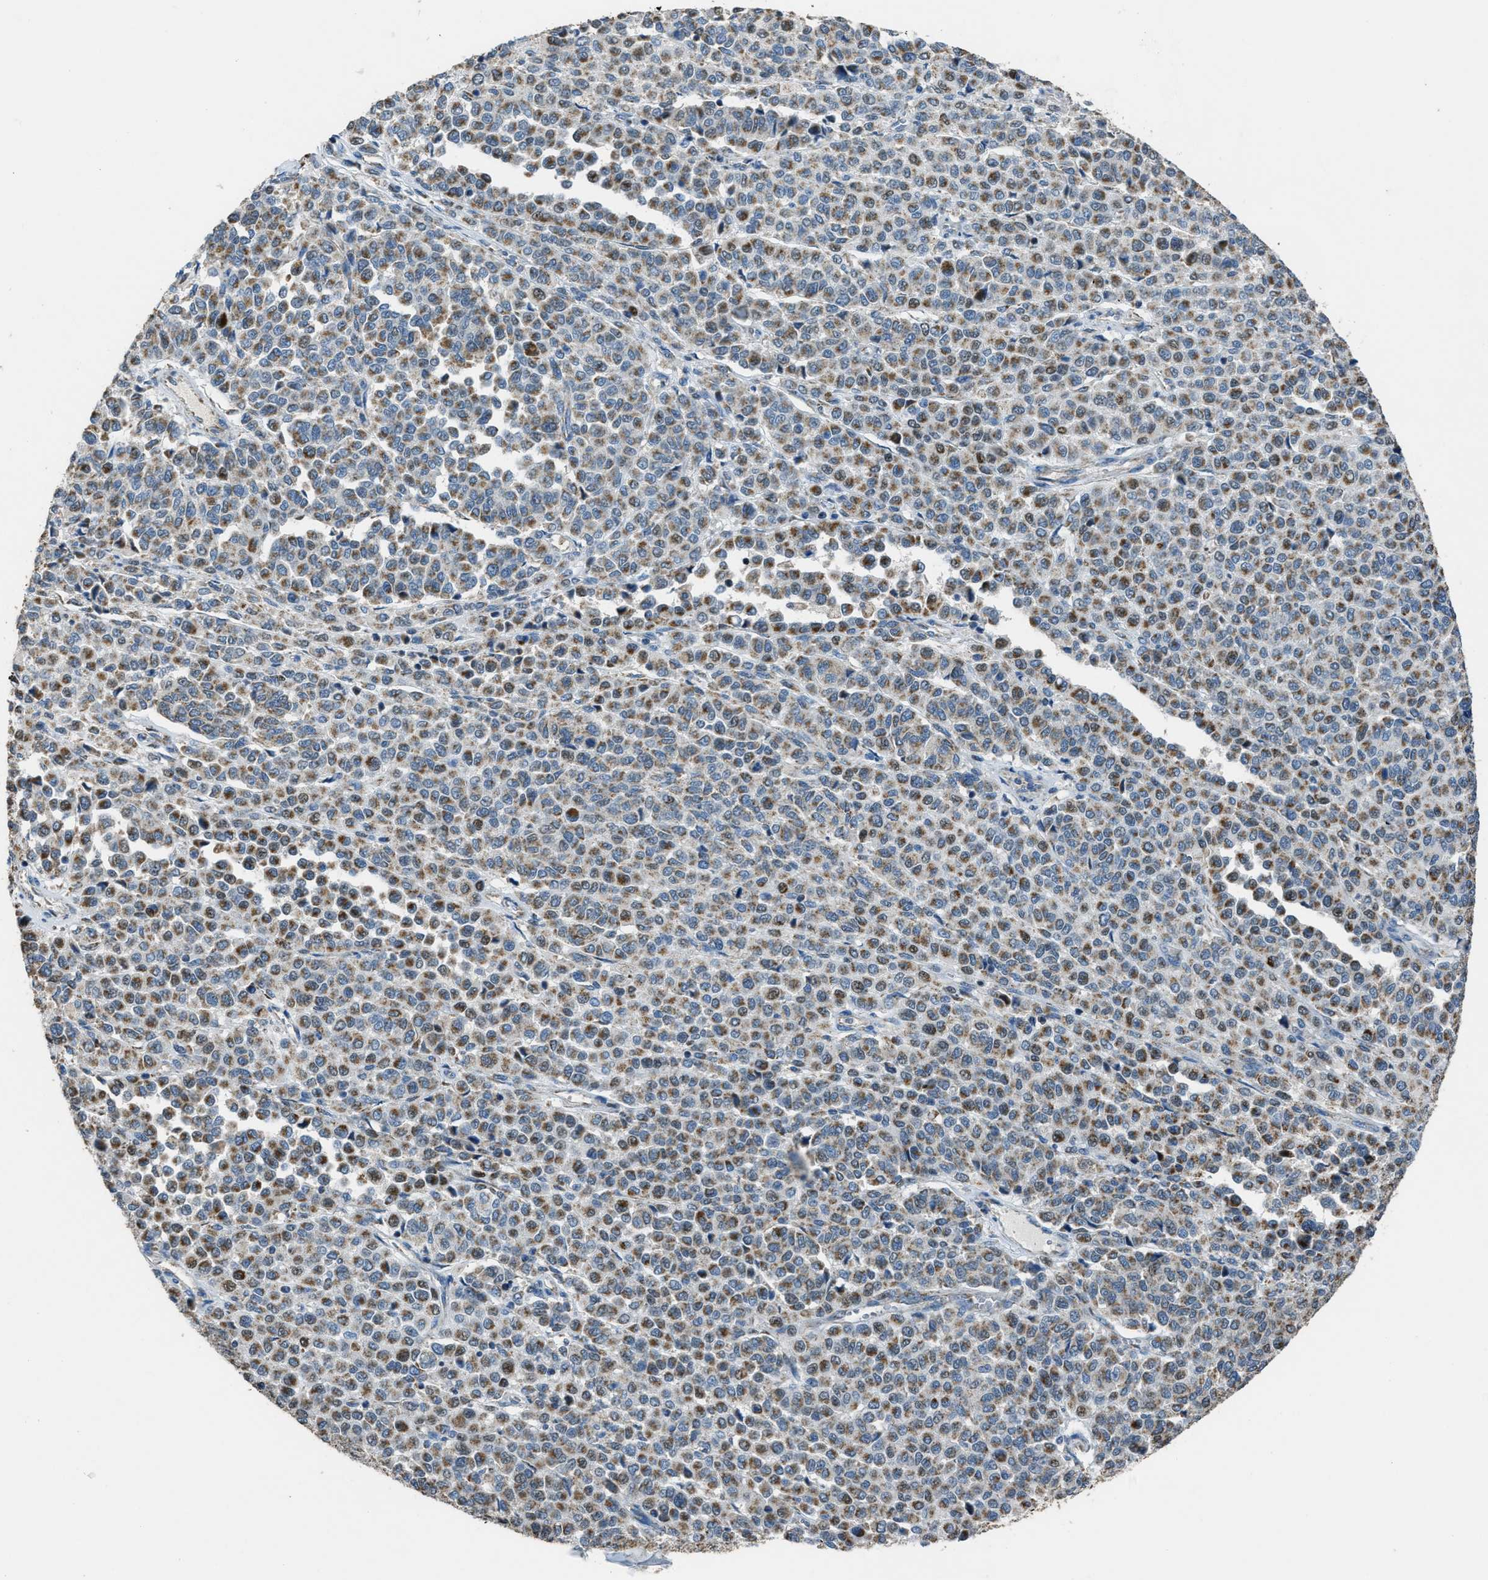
{"staining": {"intensity": "moderate", "quantity": ">75%", "location": "cytoplasmic/membranous"}, "tissue": "melanoma", "cell_type": "Tumor cells", "image_type": "cancer", "snomed": [{"axis": "morphology", "description": "Malignant melanoma, Metastatic site"}, {"axis": "topography", "description": "Pancreas"}], "caption": "Malignant melanoma (metastatic site) stained for a protein reveals moderate cytoplasmic/membranous positivity in tumor cells.", "gene": "SLC25A11", "patient": {"sex": "female", "age": 30}}